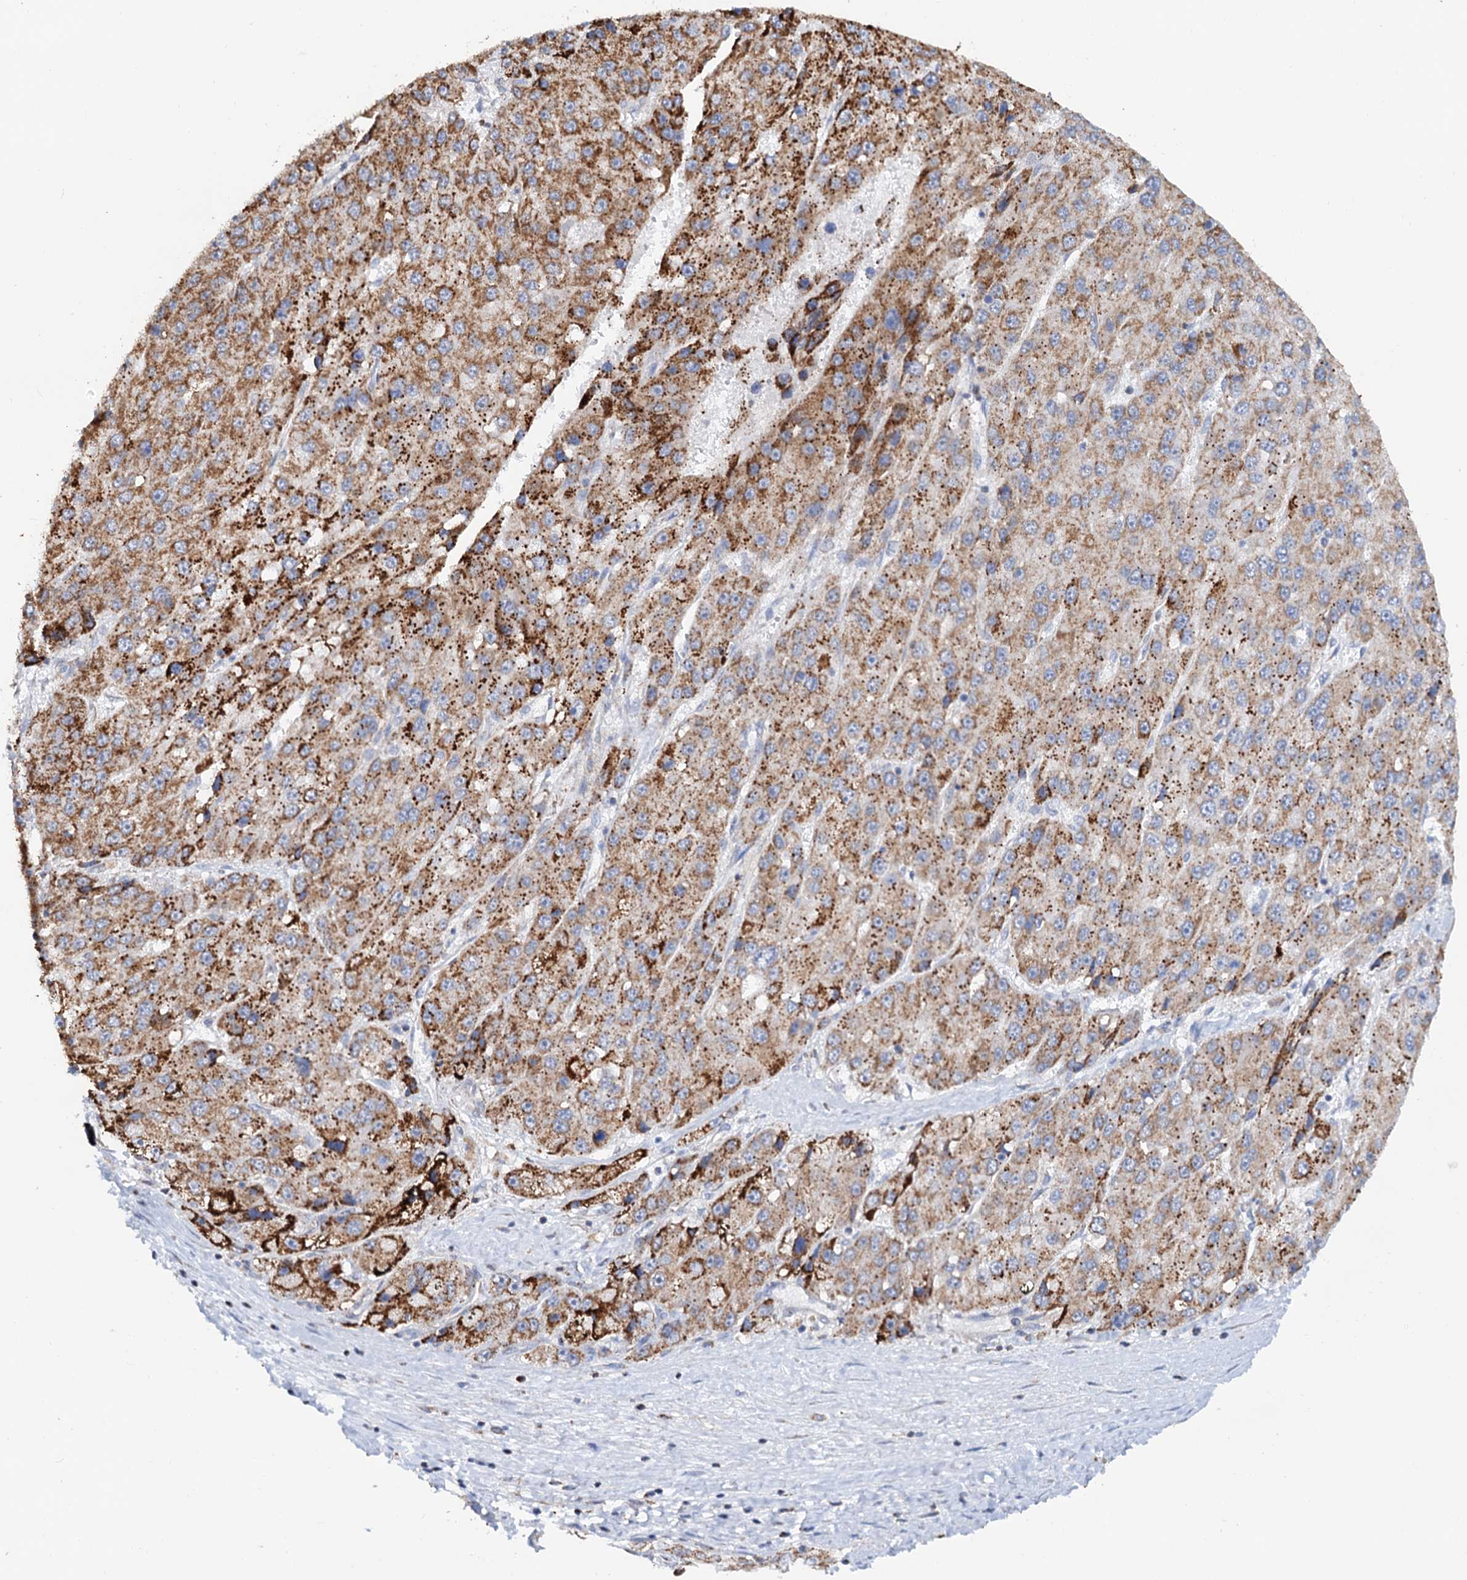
{"staining": {"intensity": "strong", "quantity": ">75%", "location": "cytoplasmic/membranous"}, "tissue": "liver cancer", "cell_type": "Tumor cells", "image_type": "cancer", "snomed": [{"axis": "morphology", "description": "Carcinoma, Hepatocellular, NOS"}, {"axis": "topography", "description": "Liver"}], "caption": "DAB (3,3'-diaminobenzidine) immunohistochemical staining of human liver cancer reveals strong cytoplasmic/membranous protein staining in about >75% of tumor cells. The protein is shown in brown color, while the nuclei are stained blue.", "gene": "C2CD3", "patient": {"sex": "female", "age": 73}}